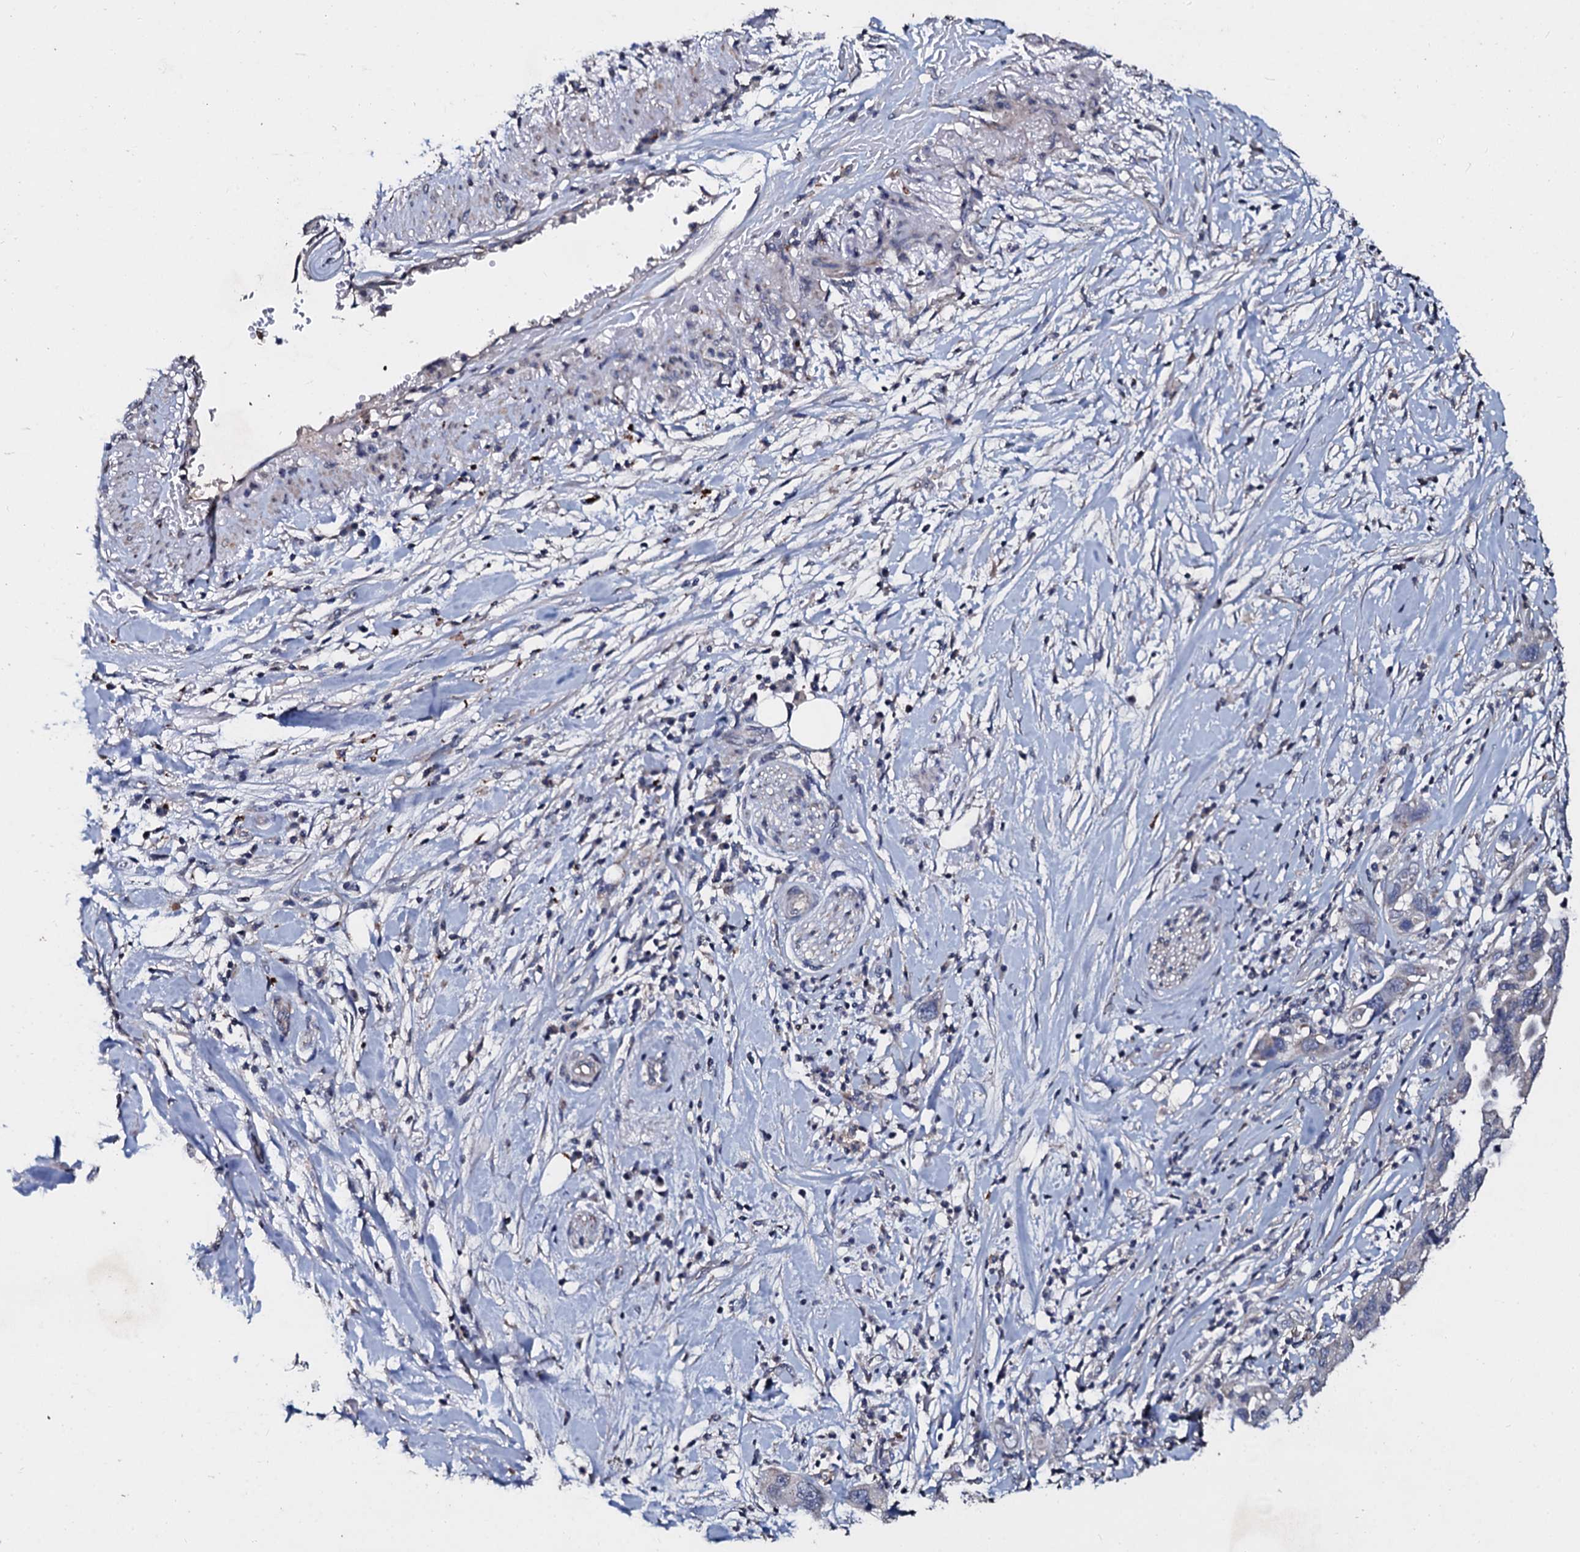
{"staining": {"intensity": "negative", "quantity": "none", "location": "none"}, "tissue": "pancreatic cancer", "cell_type": "Tumor cells", "image_type": "cancer", "snomed": [{"axis": "morphology", "description": "Adenocarcinoma, NOS"}, {"axis": "topography", "description": "Pancreas"}], "caption": "DAB immunohistochemical staining of human pancreatic adenocarcinoma reveals no significant positivity in tumor cells.", "gene": "SLC37A4", "patient": {"sex": "female", "age": 71}}